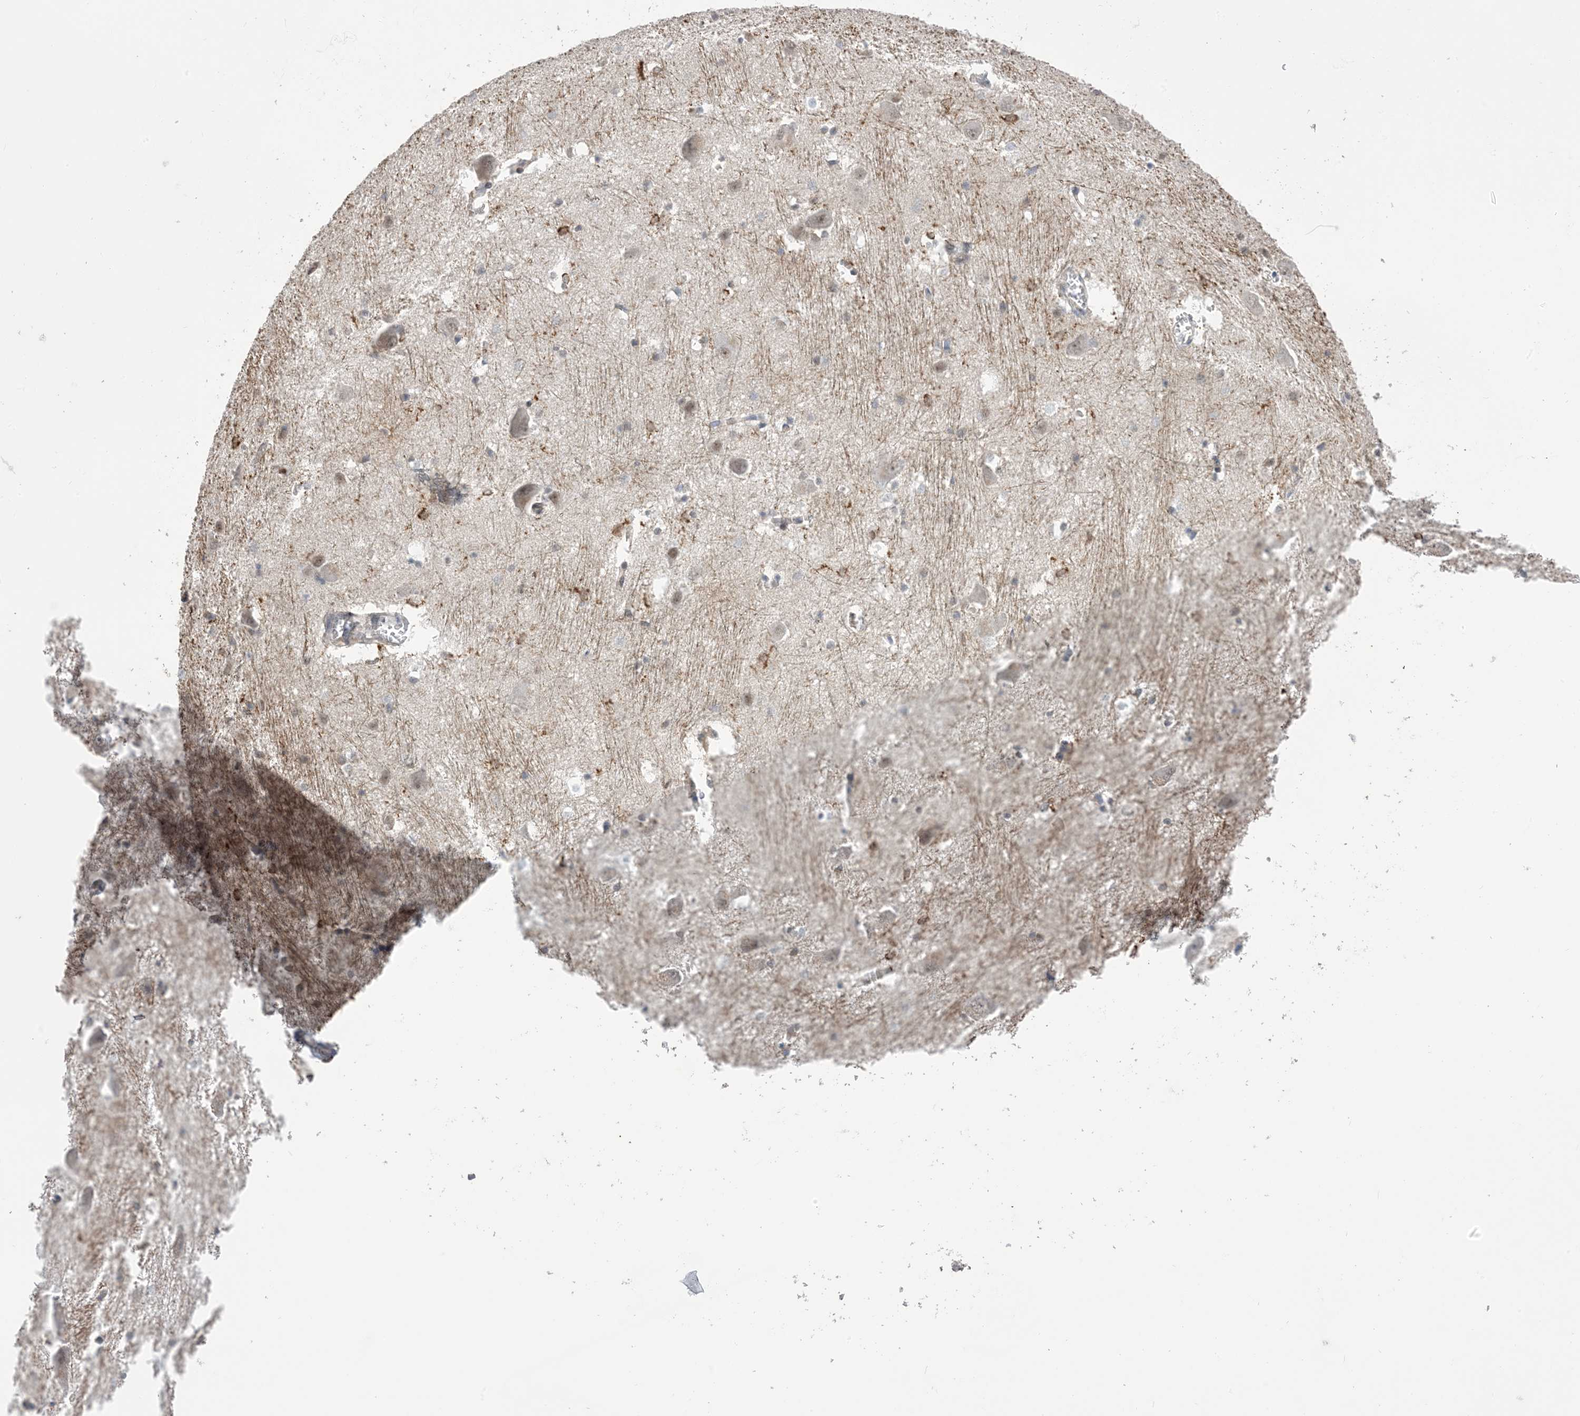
{"staining": {"intensity": "strong", "quantity": "<25%", "location": "cytoplasmic/membranous"}, "tissue": "caudate", "cell_type": "Glial cells", "image_type": "normal", "snomed": [{"axis": "morphology", "description": "Normal tissue, NOS"}, {"axis": "topography", "description": "Lateral ventricle wall"}], "caption": "Immunohistochemistry (IHC) of normal human caudate demonstrates medium levels of strong cytoplasmic/membranous positivity in about <25% of glial cells.", "gene": "ZNF8", "patient": {"sex": "male", "age": 37}}